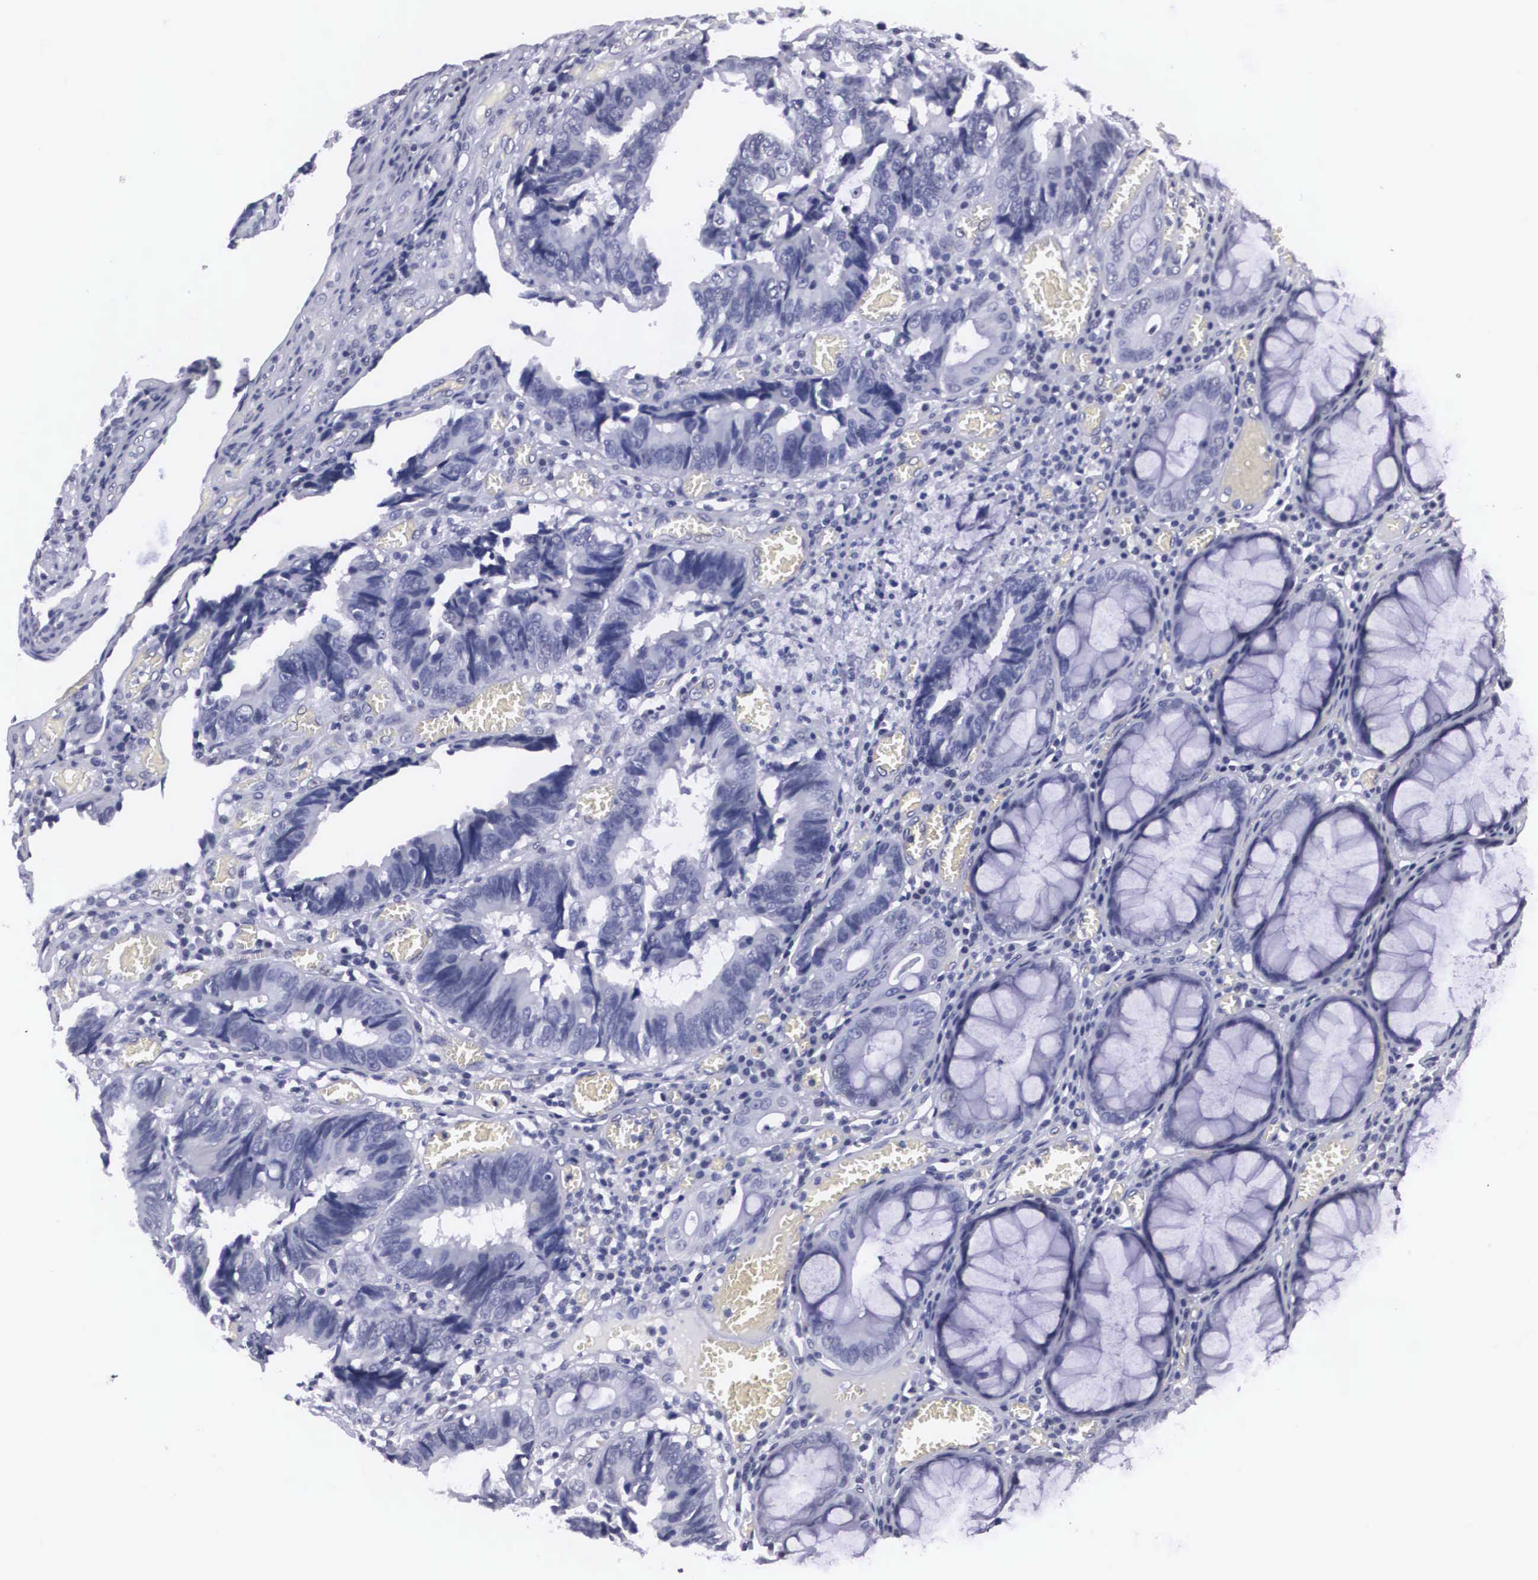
{"staining": {"intensity": "negative", "quantity": "none", "location": "none"}, "tissue": "colorectal cancer", "cell_type": "Tumor cells", "image_type": "cancer", "snomed": [{"axis": "morphology", "description": "Adenocarcinoma, NOS"}, {"axis": "topography", "description": "Rectum"}], "caption": "Immunohistochemistry (IHC) micrograph of human adenocarcinoma (colorectal) stained for a protein (brown), which shows no positivity in tumor cells. (DAB IHC with hematoxylin counter stain).", "gene": "C22orf31", "patient": {"sex": "female", "age": 98}}